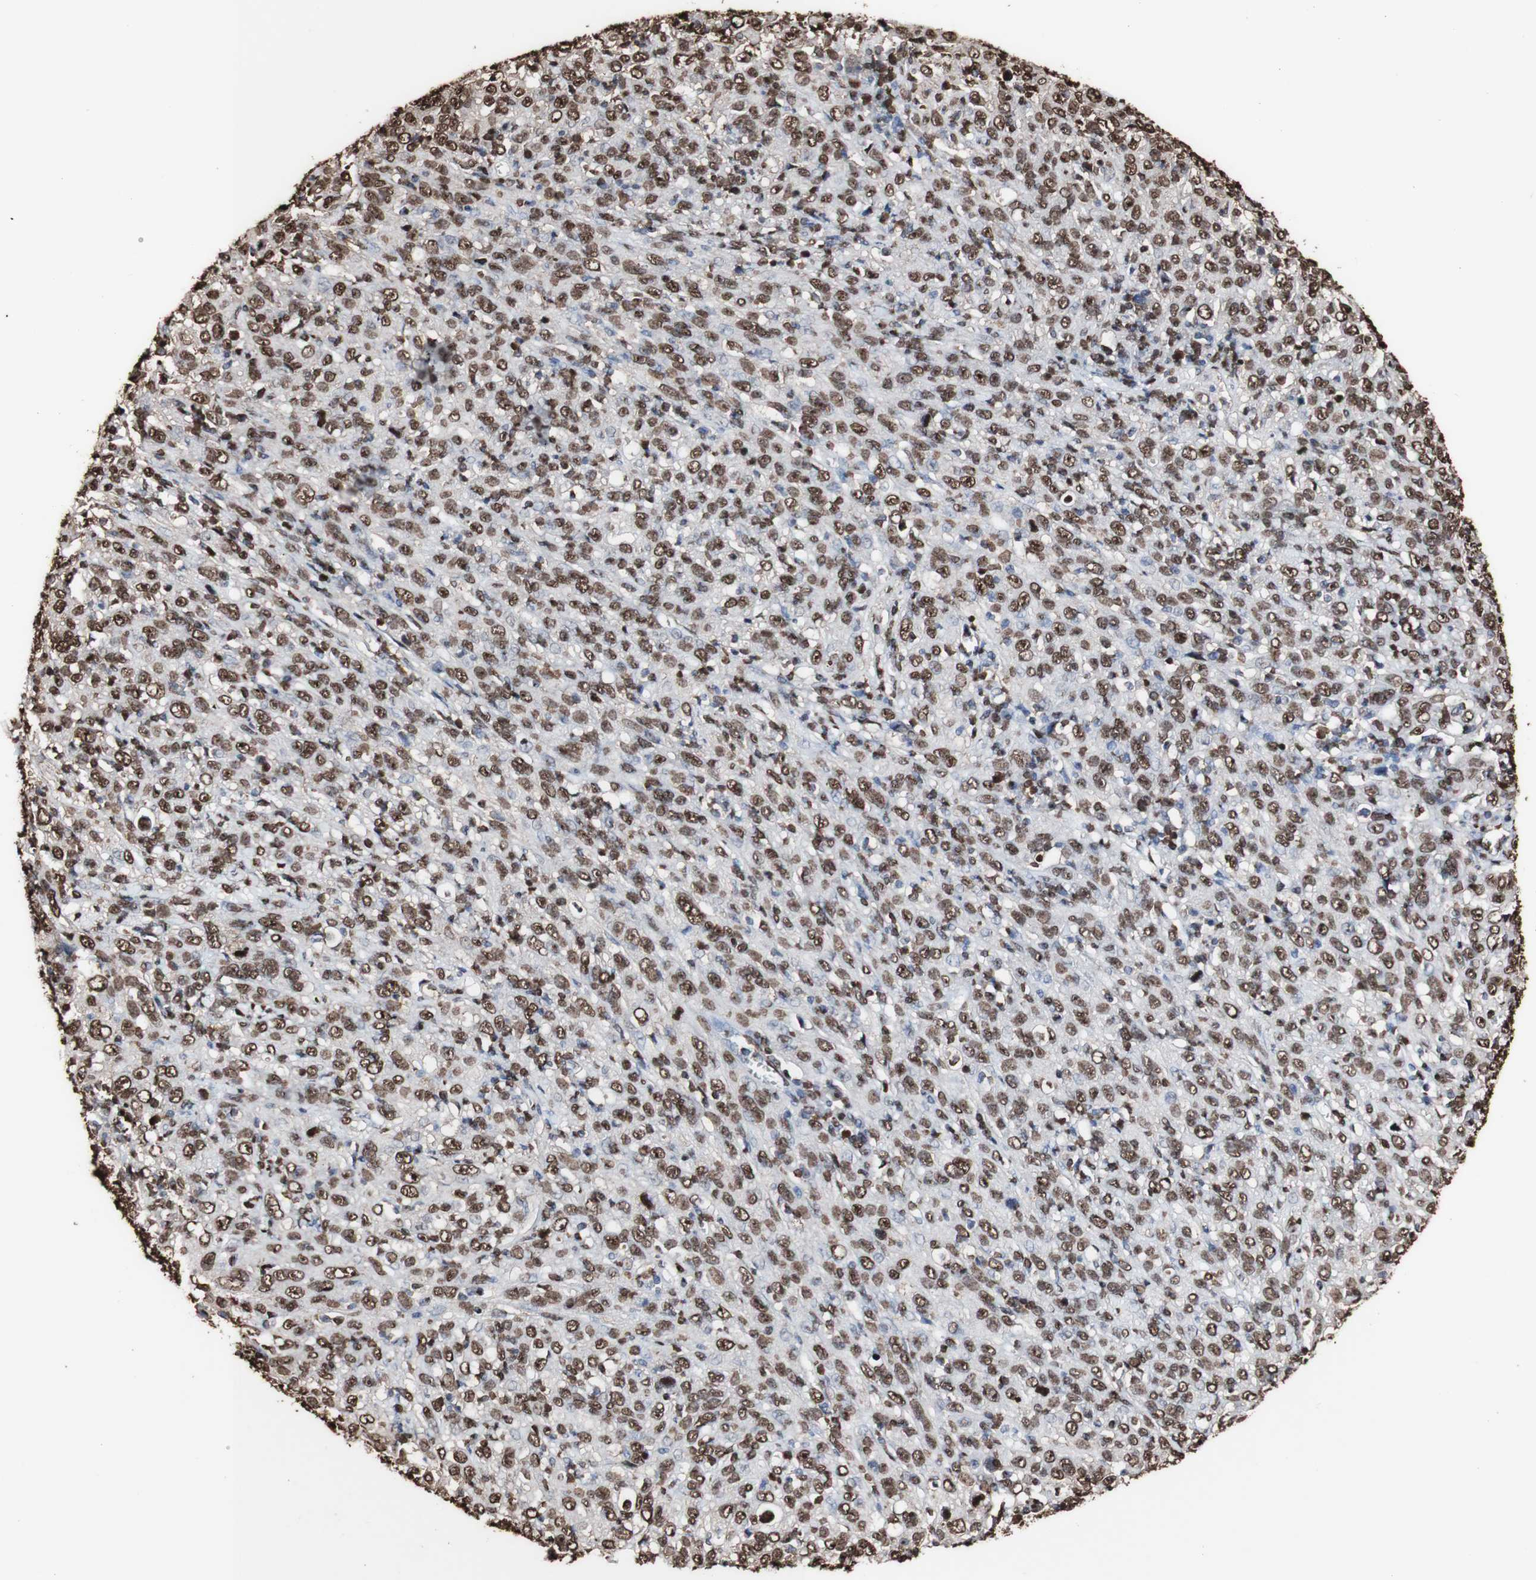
{"staining": {"intensity": "strong", "quantity": ">75%", "location": "cytoplasmic/membranous,nuclear"}, "tissue": "cervical cancer", "cell_type": "Tumor cells", "image_type": "cancer", "snomed": [{"axis": "morphology", "description": "Squamous cell carcinoma, NOS"}, {"axis": "topography", "description": "Cervix"}], "caption": "Cervical cancer stained with a brown dye shows strong cytoplasmic/membranous and nuclear positive positivity in approximately >75% of tumor cells.", "gene": "PIDD1", "patient": {"sex": "female", "age": 46}}